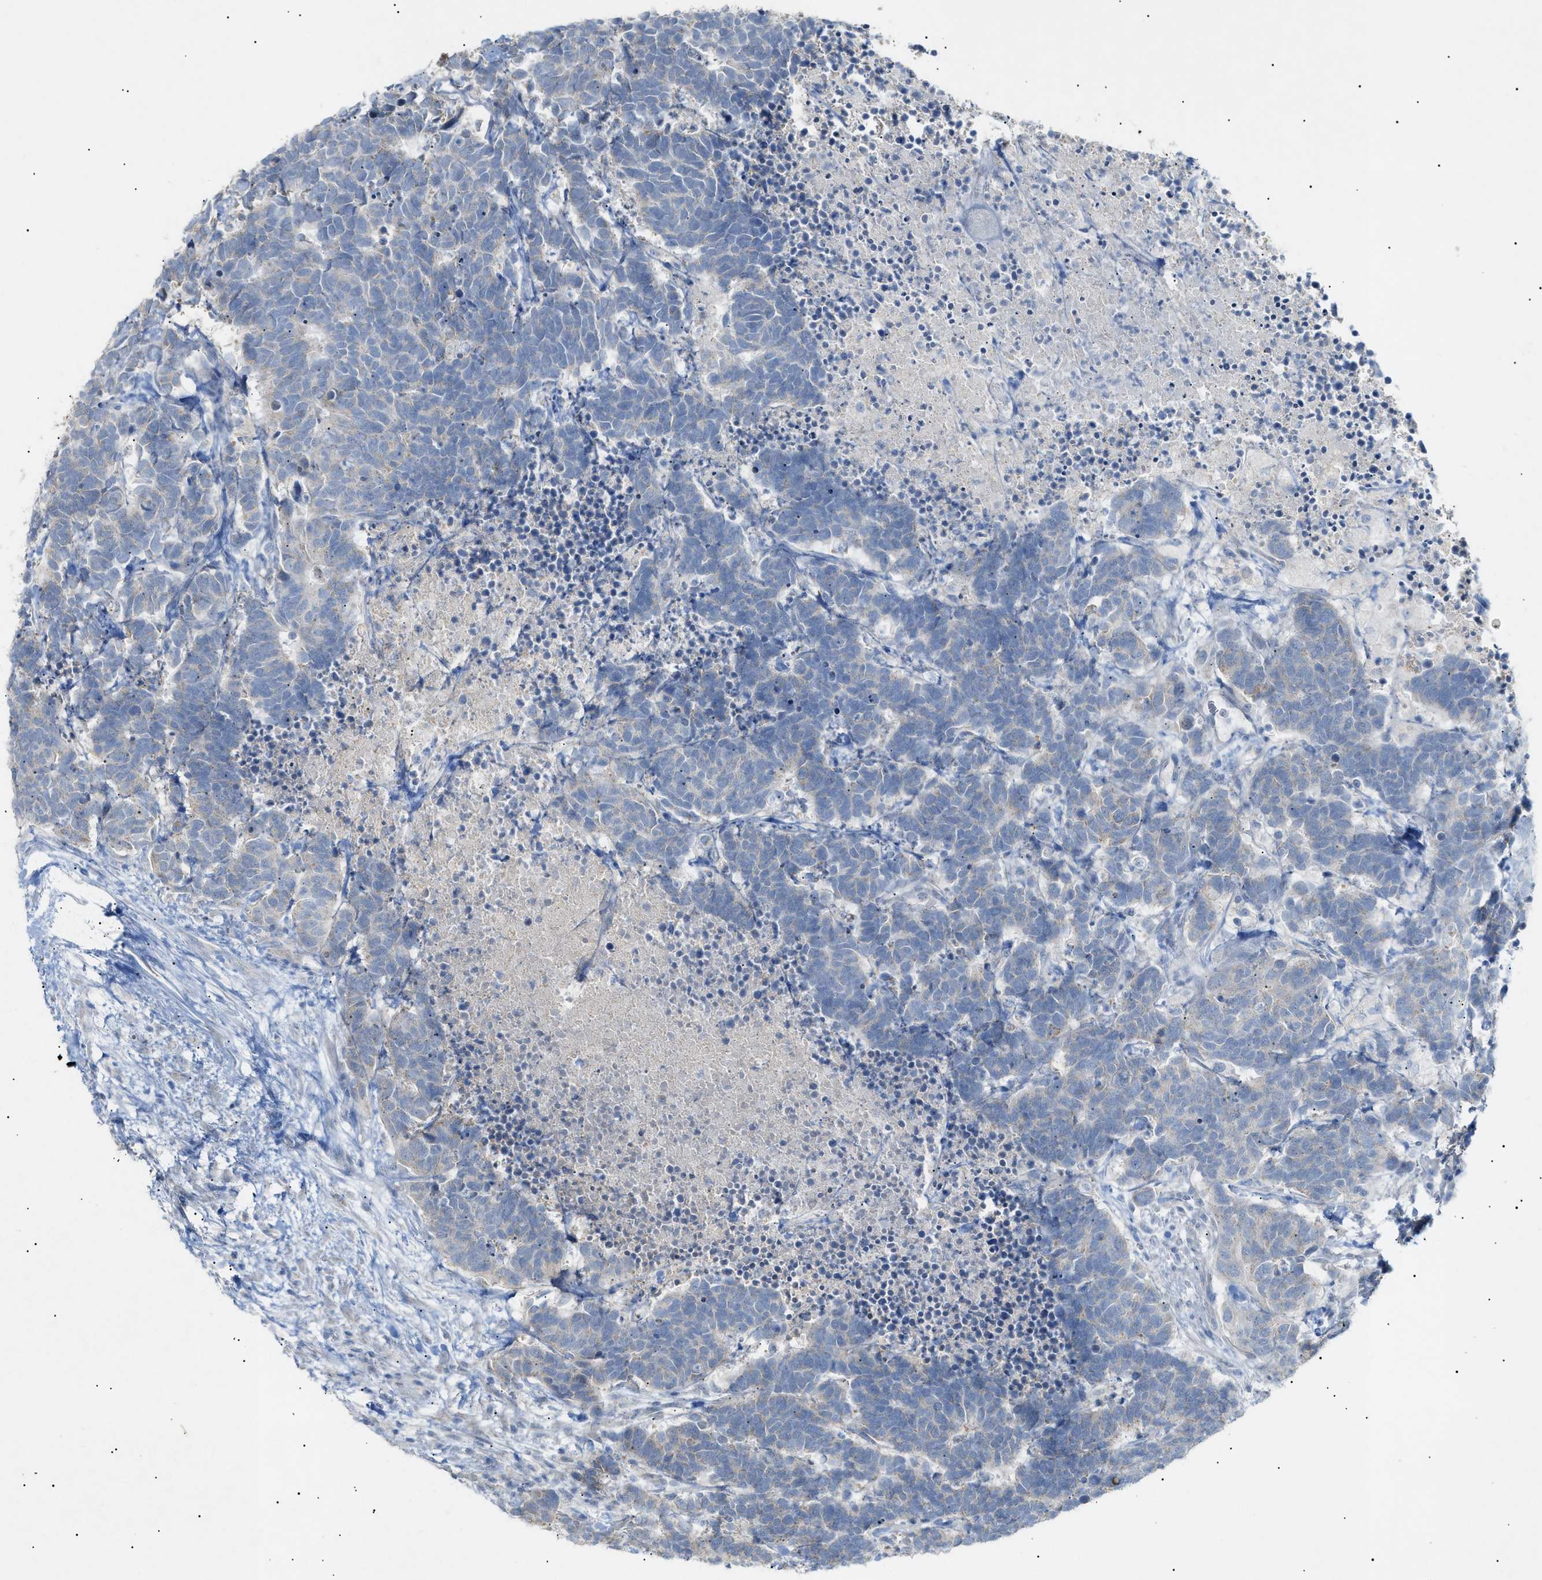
{"staining": {"intensity": "negative", "quantity": "none", "location": "none"}, "tissue": "carcinoid", "cell_type": "Tumor cells", "image_type": "cancer", "snomed": [{"axis": "morphology", "description": "Carcinoma, NOS"}, {"axis": "morphology", "description": "Carcinoid, malignant, NOS"}, {"axis": "topography", "description": "Urinary bladder"}], "caption": "This is an IHC photomicrograph of human carcinoid. There is no expression in tumor cells.", "gene": "SLC25A31", "patient": {"sex": "male", "age": 57}}